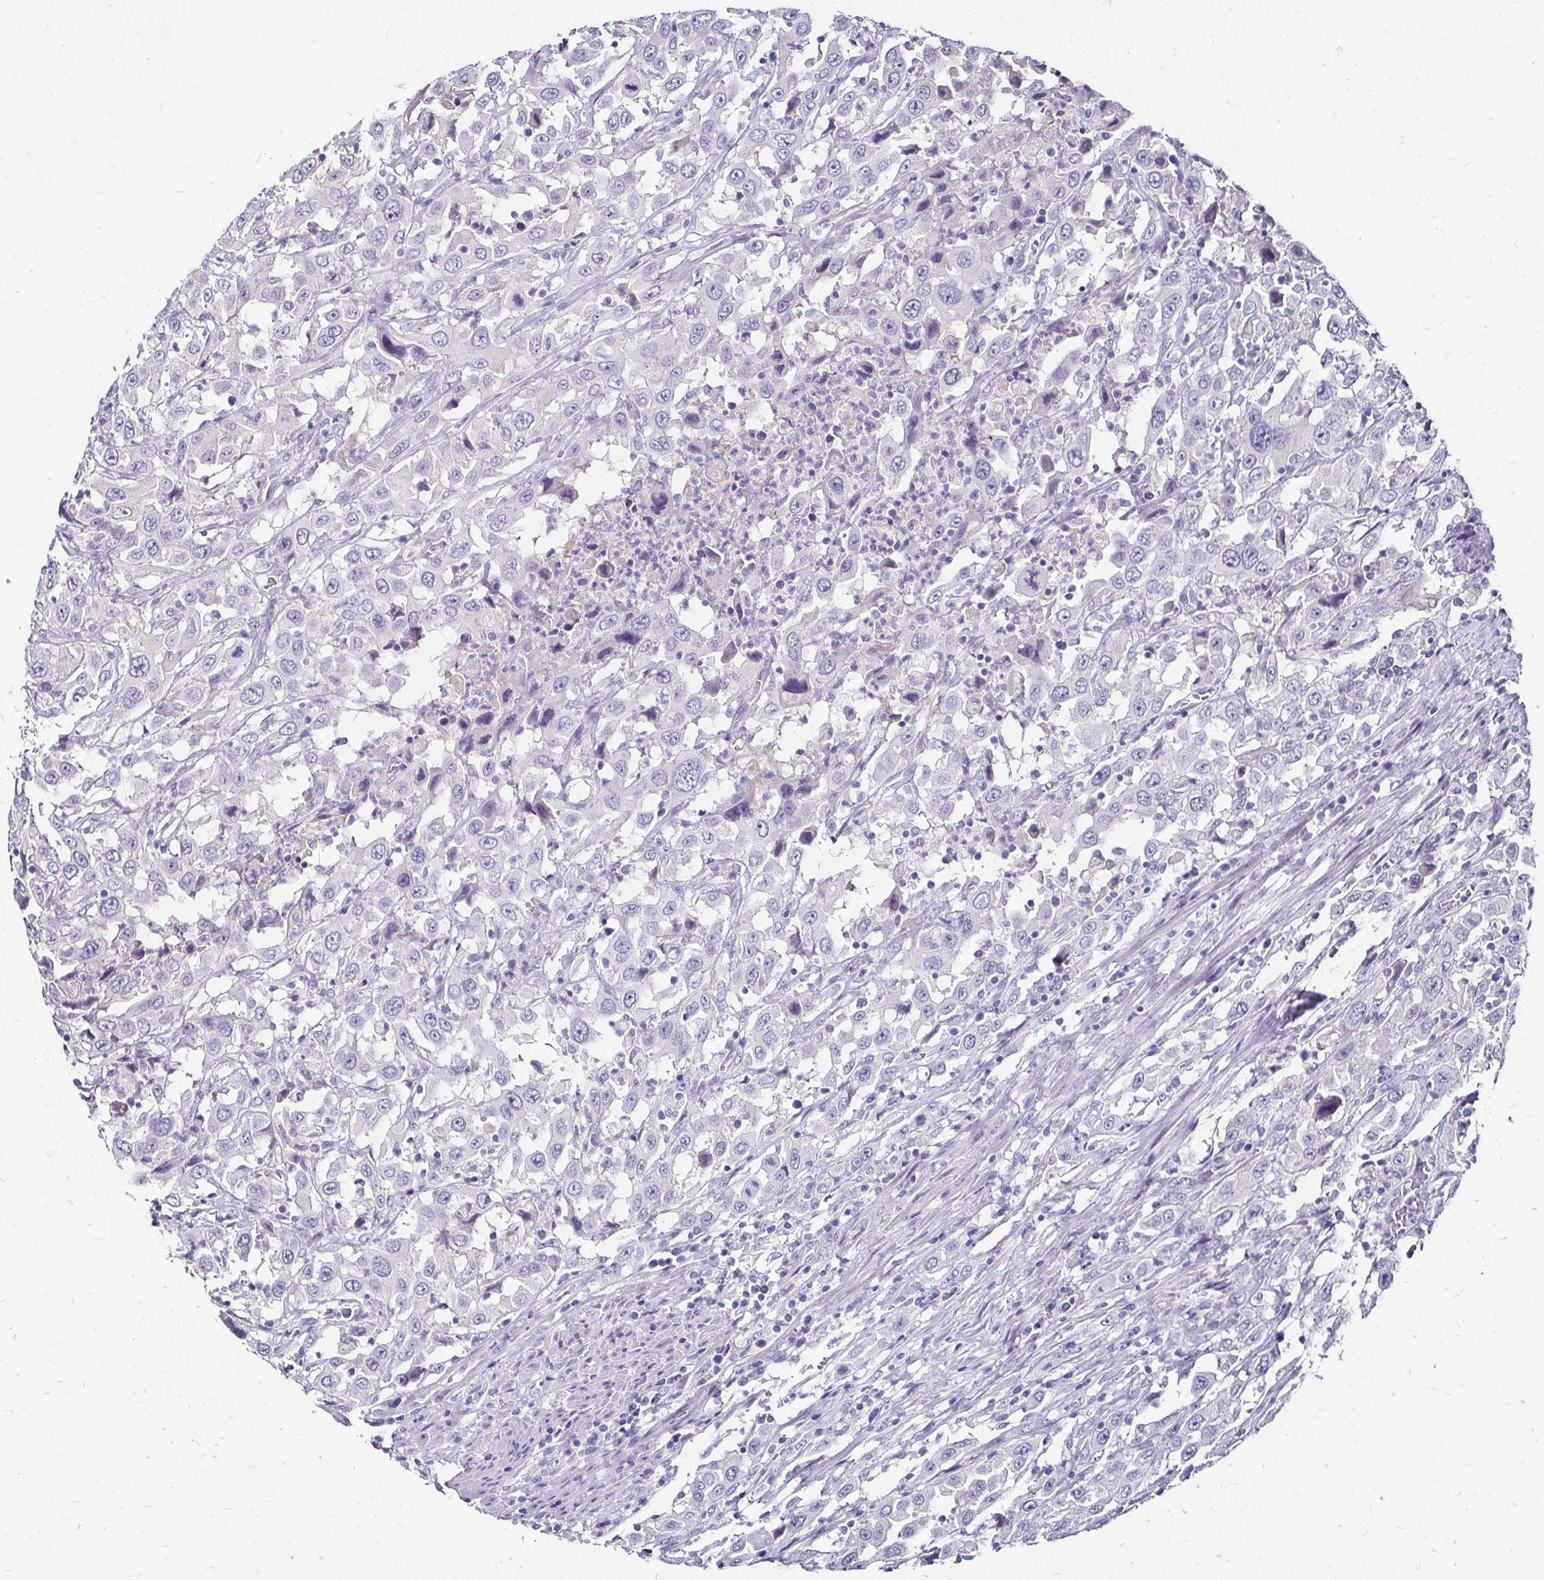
{"staining": {"intensity": "negative", "quantity": "none", "location": "none"}, "tissue": "urothelial cancer", "cell_type": "Tumor cells", "image_type": "cancer", "snomed": [{"axis": "morphology", "description": "Urothelial carcinoma, High grade"}, {"axis": "topography", "description": "Urinary bladder"}], "caption": "Immunohistochemistry (IHC) micrograph of neoplastic tissue: human urothelial cancer stained with DAB exhibits no significant protein expression in tumor cells. Nuclei are stained in blue.", "gene": "SCG3", "patient": {"sex": "male", "age": 61}}